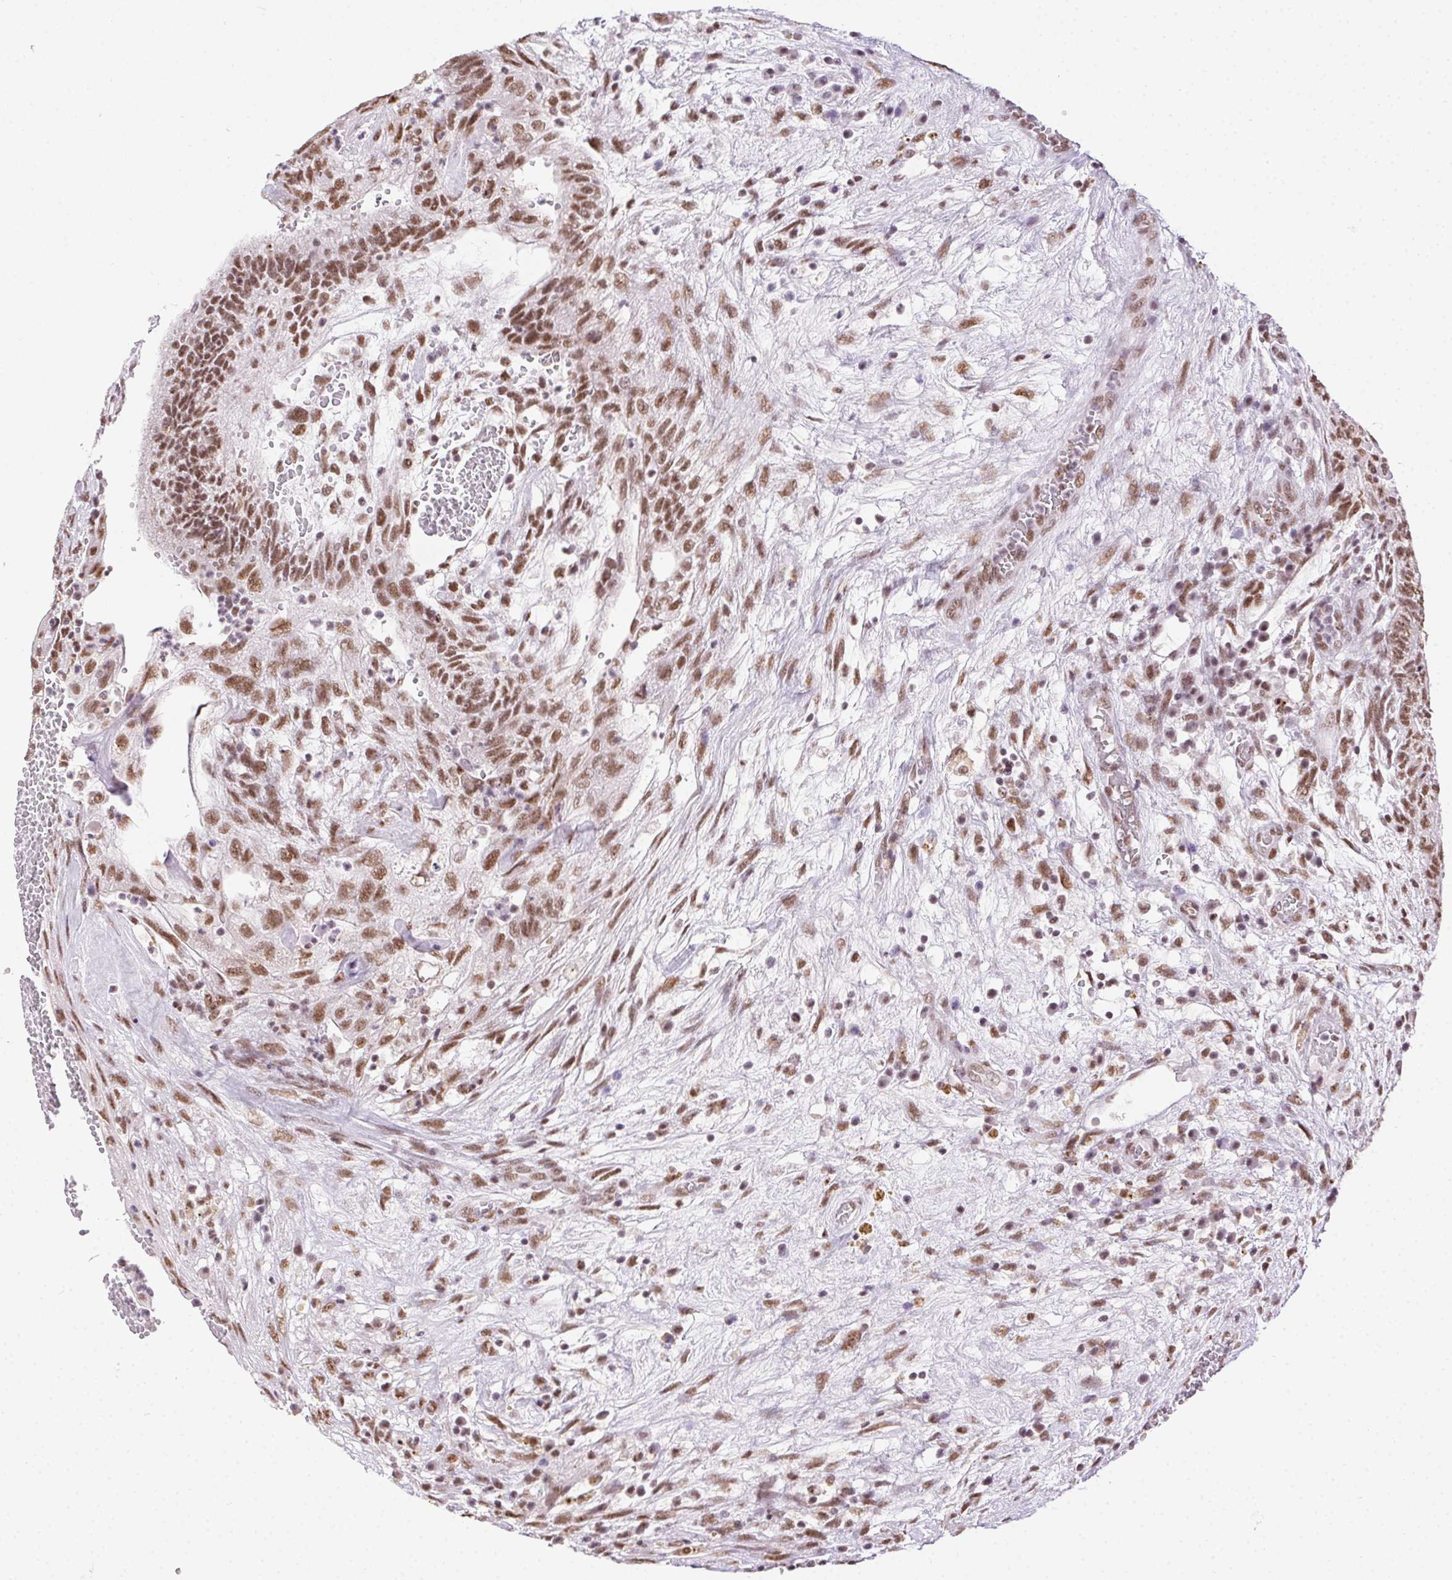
{"staining": {"intensity": "moderate", "quantity": ">75%", "location": "nuclear"}, "tissue": "testis cancer", "cell_type": "Tumor cells", "image_type": "cancer", "snomed": [{"axis": "morphology", "description": "Normal tissue, NOS"}, {"axis": "morphology", "description": "Carcinoma, Embryonal, NOS"}, {"axis": "topography", "description": "Testis"}], "caption": "Approximately >75% of tumor cells in testis embryonal carcinoma display moderate nuclear protein staining as visualized by brown immunohistochemical staining.", "gene": "TRA2B", "patient": {"sex": "male", "age": 32}}